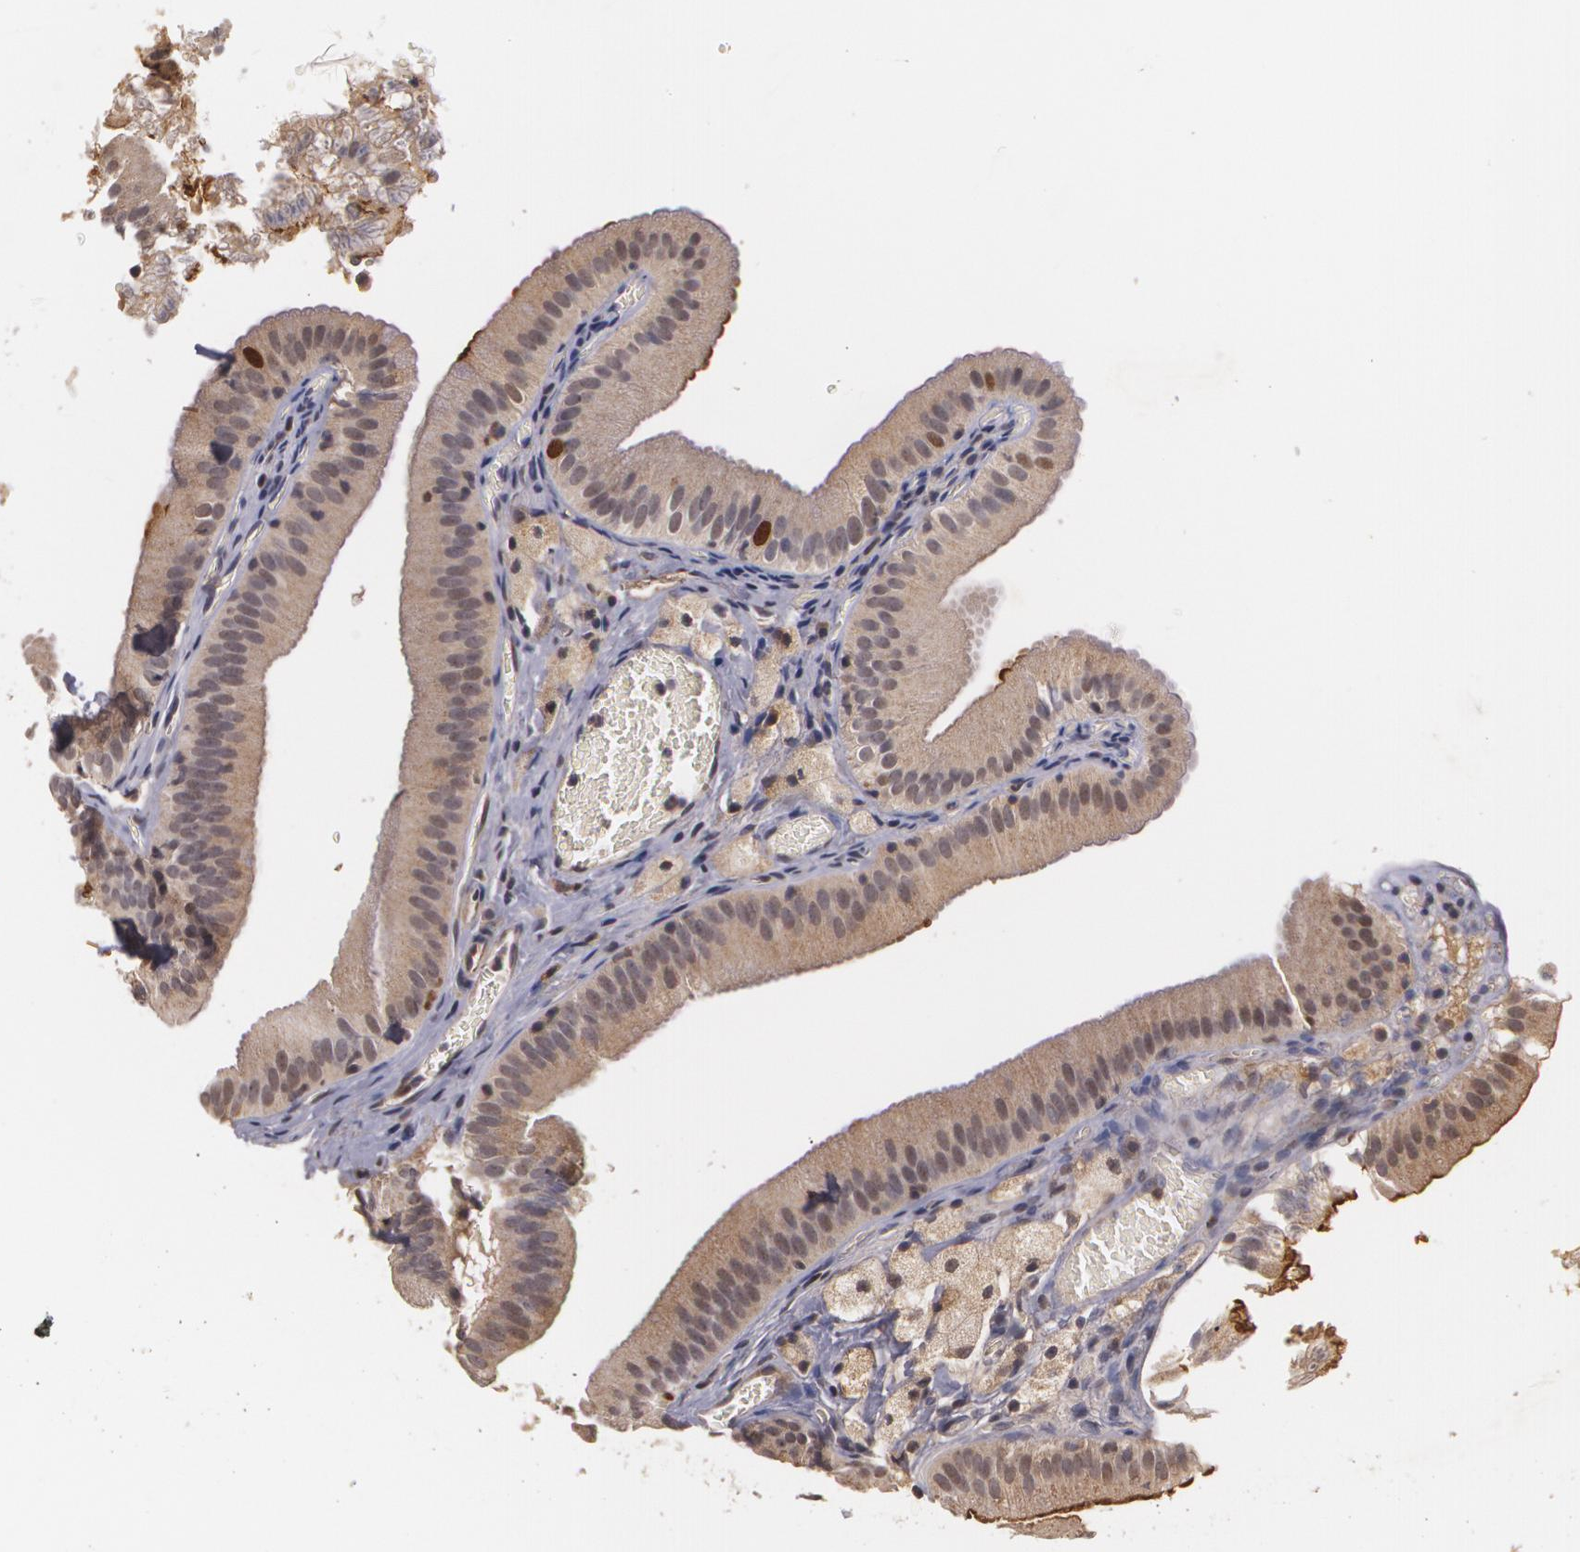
{"staining": {"intensity": "weak", "quantity": ">75%", "location": "cytoplasmic/membranous,nuclear"}, "tissue": "gallbladder", "cell_type": "Glandular cells", "image_type": "normal", "snomed": [{"axis": "morphology", "description": "Normal tissue, NOS"}, {"axis": "topography", "description": "Gallbladder"}], "caption": "Immunohistochemical staining of benign gallbladder displays >75% levels of weak cytoplasmic/membranous,nuclear protein expression in approximately >75% of glandular cells.", "gene": "BRCA1", "patient": {"sex": "female", "age": 24}}